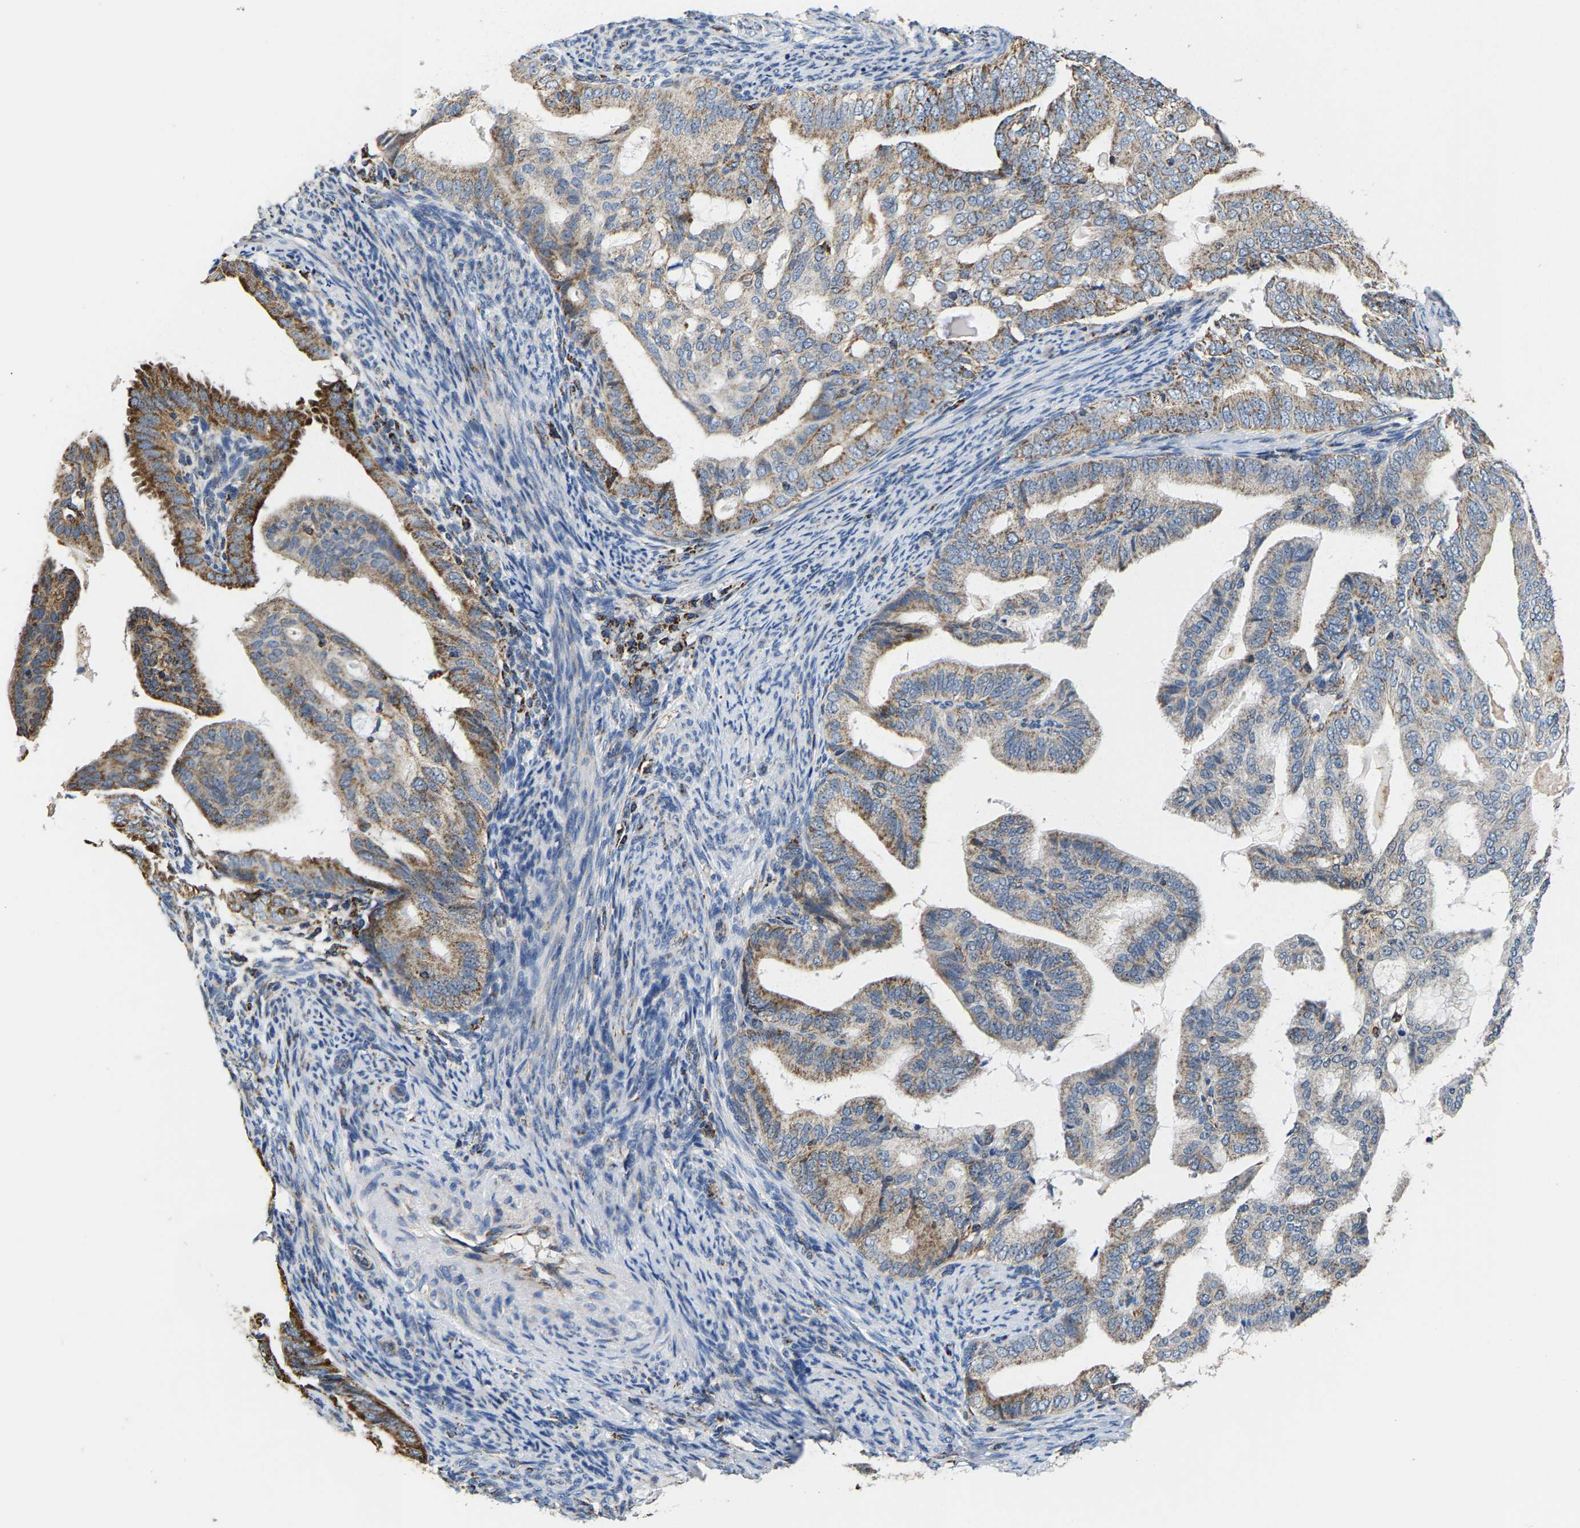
{"staining": {"intensity": "moderate", "quantity": "25%-75%", "location": "cytoplasmic/membranous"}, "tissue": "endometrial cancer", "cell_type": "Tumor cells", "image_type": "cancer", "snomed": [{"axis": "morphology", "description": "Adenocarcinoma, NOS"}, {"axis": "topography", "description": "Endometrium"}], "caption": "Immunohistochemistry image of human endometrial cancer stained for a protein (brown), which exhibits medium levels of moderate cytoplasmic/membranous expression in about 25%-75% of tumor cells.", "gene": "SHMT2", "patient": {"sex": "female", "age": 58}}